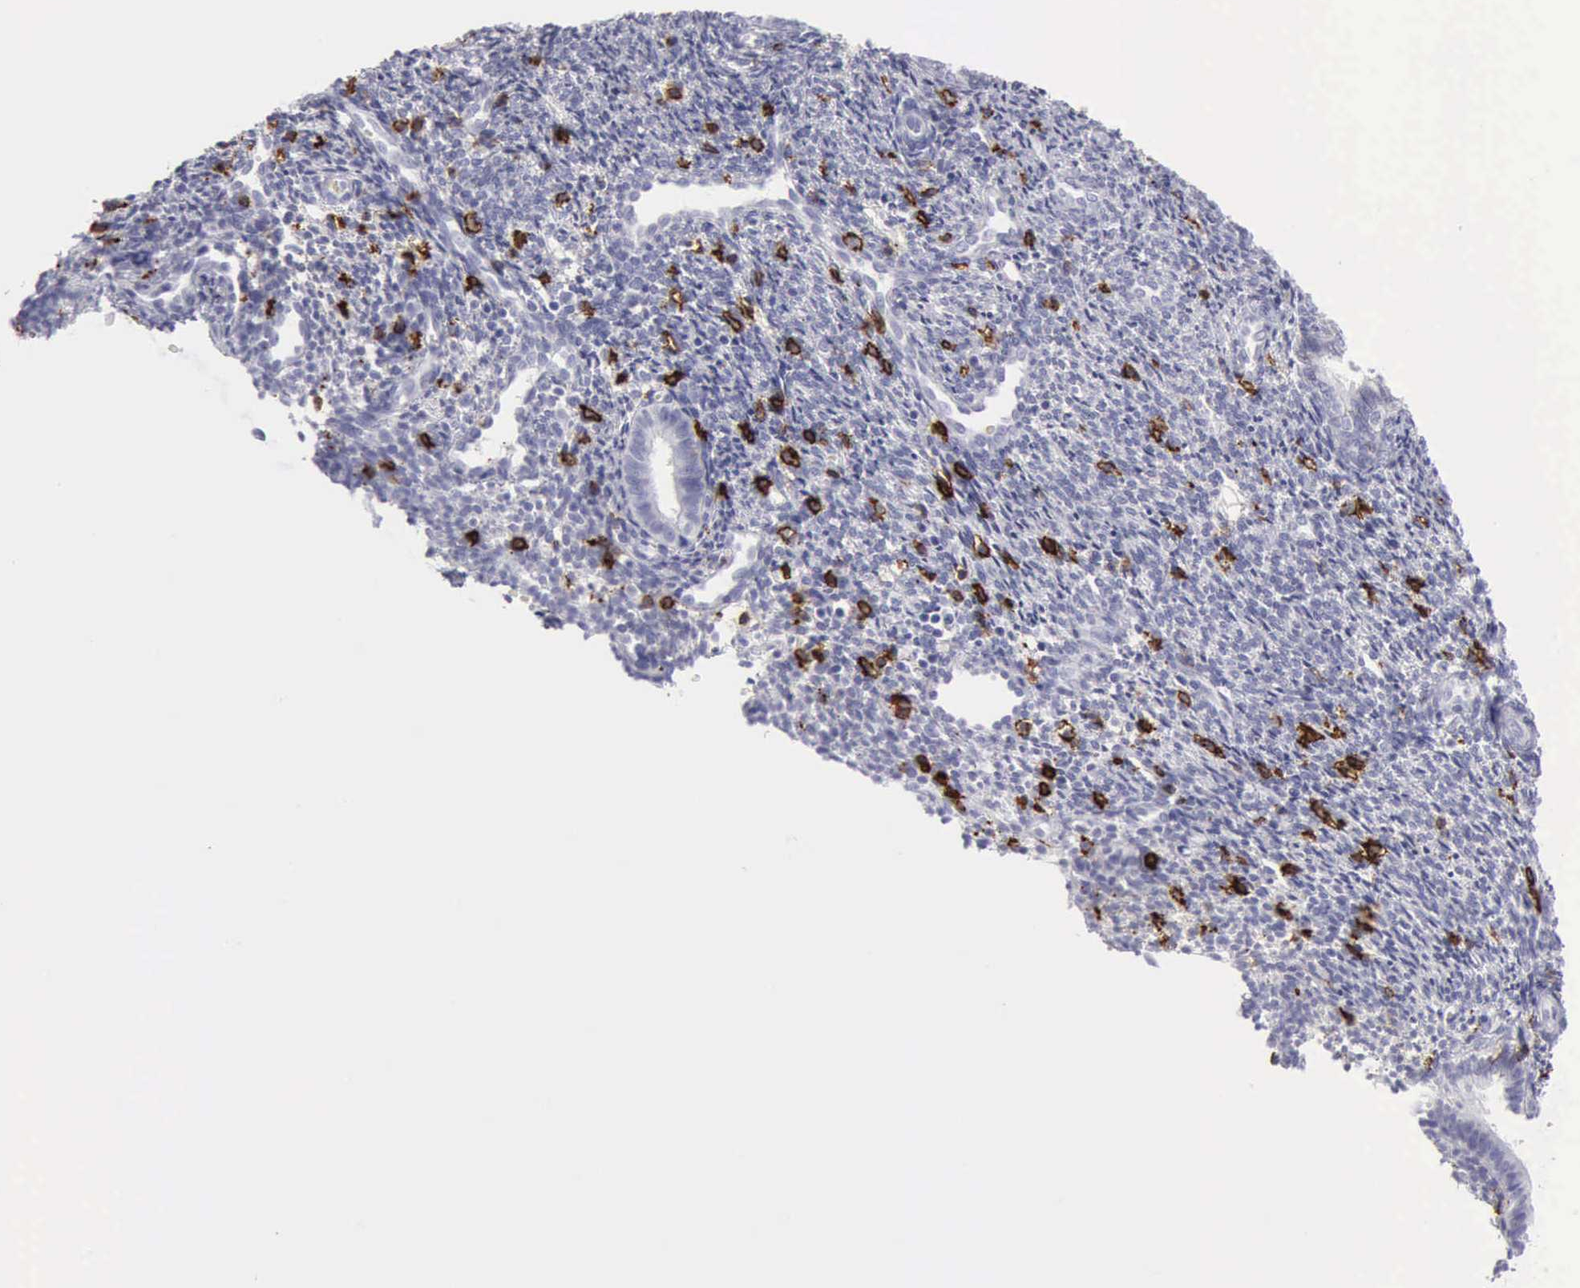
{"staining": {"intensity": "negative", "quantity": "none", "location": "none"}, "tissue": "endometrium", "cell_type": "Cells in endometrial stroma", "image_type": "normal", "snomed": [{"axis": "morphology", "description": "Normal tissue, NOS"}, {"axis": "topography", "description": "Endometrium"}], "caption": "A high-resolution image shows immunohistochemistry (IHC) staining of unremarkable endometrium, which shows no significant expression in cells in endometrial stroma. The staining was performed using DAB to visualize the protein expression in brown, while the nuclei were stained in blue with hematoxylin (Magnification: 20x).", "gene": "NCAM1", "patient": {"sex": "female", "age": 27}}